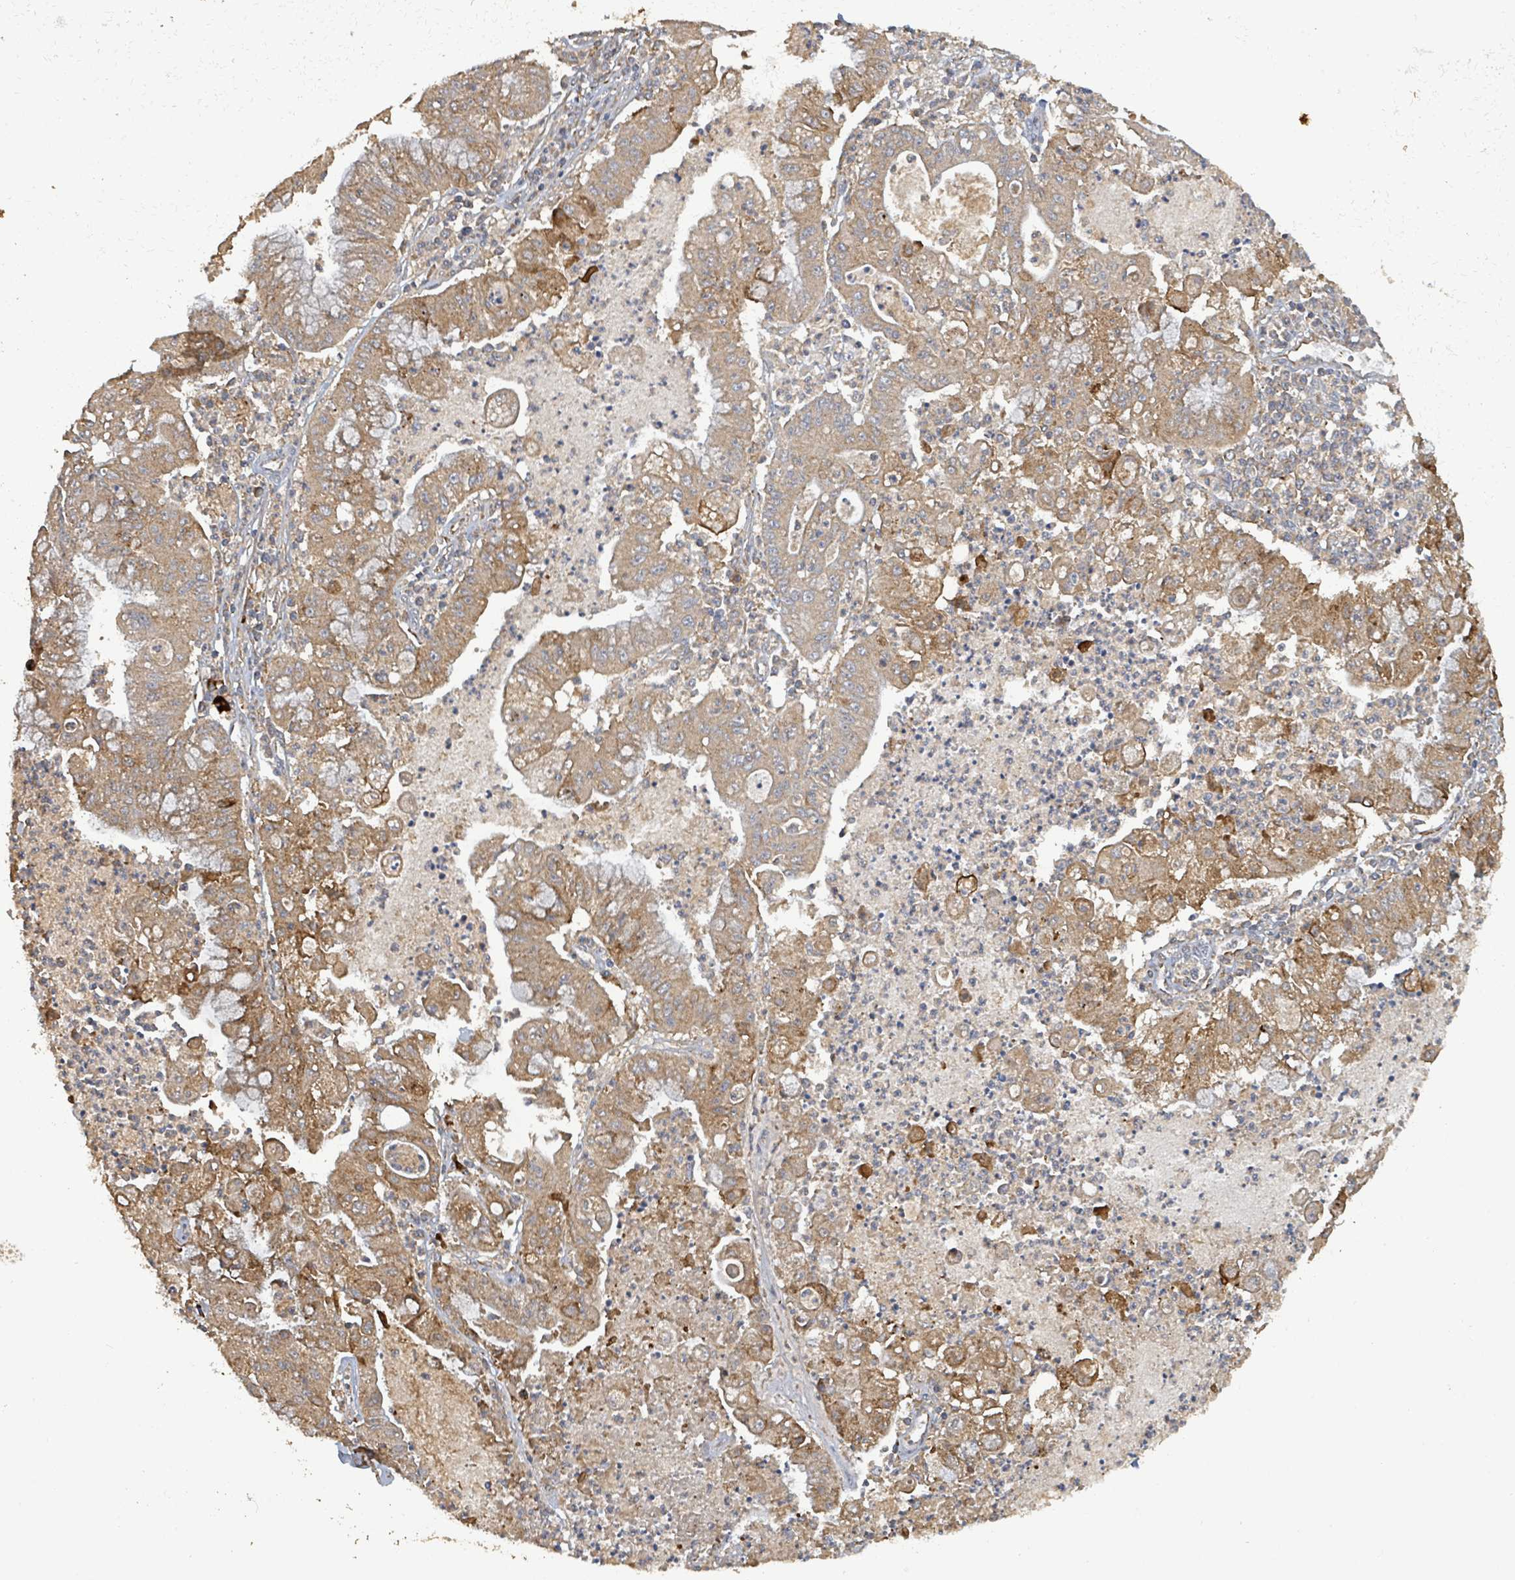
{"staining": {"intensity": "moderate", "quantity": ">75%", "location": "cytoplasmic/membranous"}, "tissue": "ovarian cancer", "cell_type": "Tumor cells", "image_type": "cancer", "snomed": [{"axis": "morphology", "description": "Cystadenocarcinoma, mucinous, NOS"}, {"axis": "topography", "description": "Ovary"}], "caption": "Immunohistochemistry (IHC) staining of ovarian cancer (mucinous cystadenocarcinoma), which demonstrates medium levels of moderate cytoplasmic/membranous expression in about >75% of tumor cells indicating moderate cytoplasmic/membranous protein staining. The staining was performed using DAB (3,3'-diaminobenzidine) (brown) for protein detection and nuclei were counterstained in hematoxylin (blue).", "gene": "STARD4", "patient": {"sex": "female", "age": 70}}